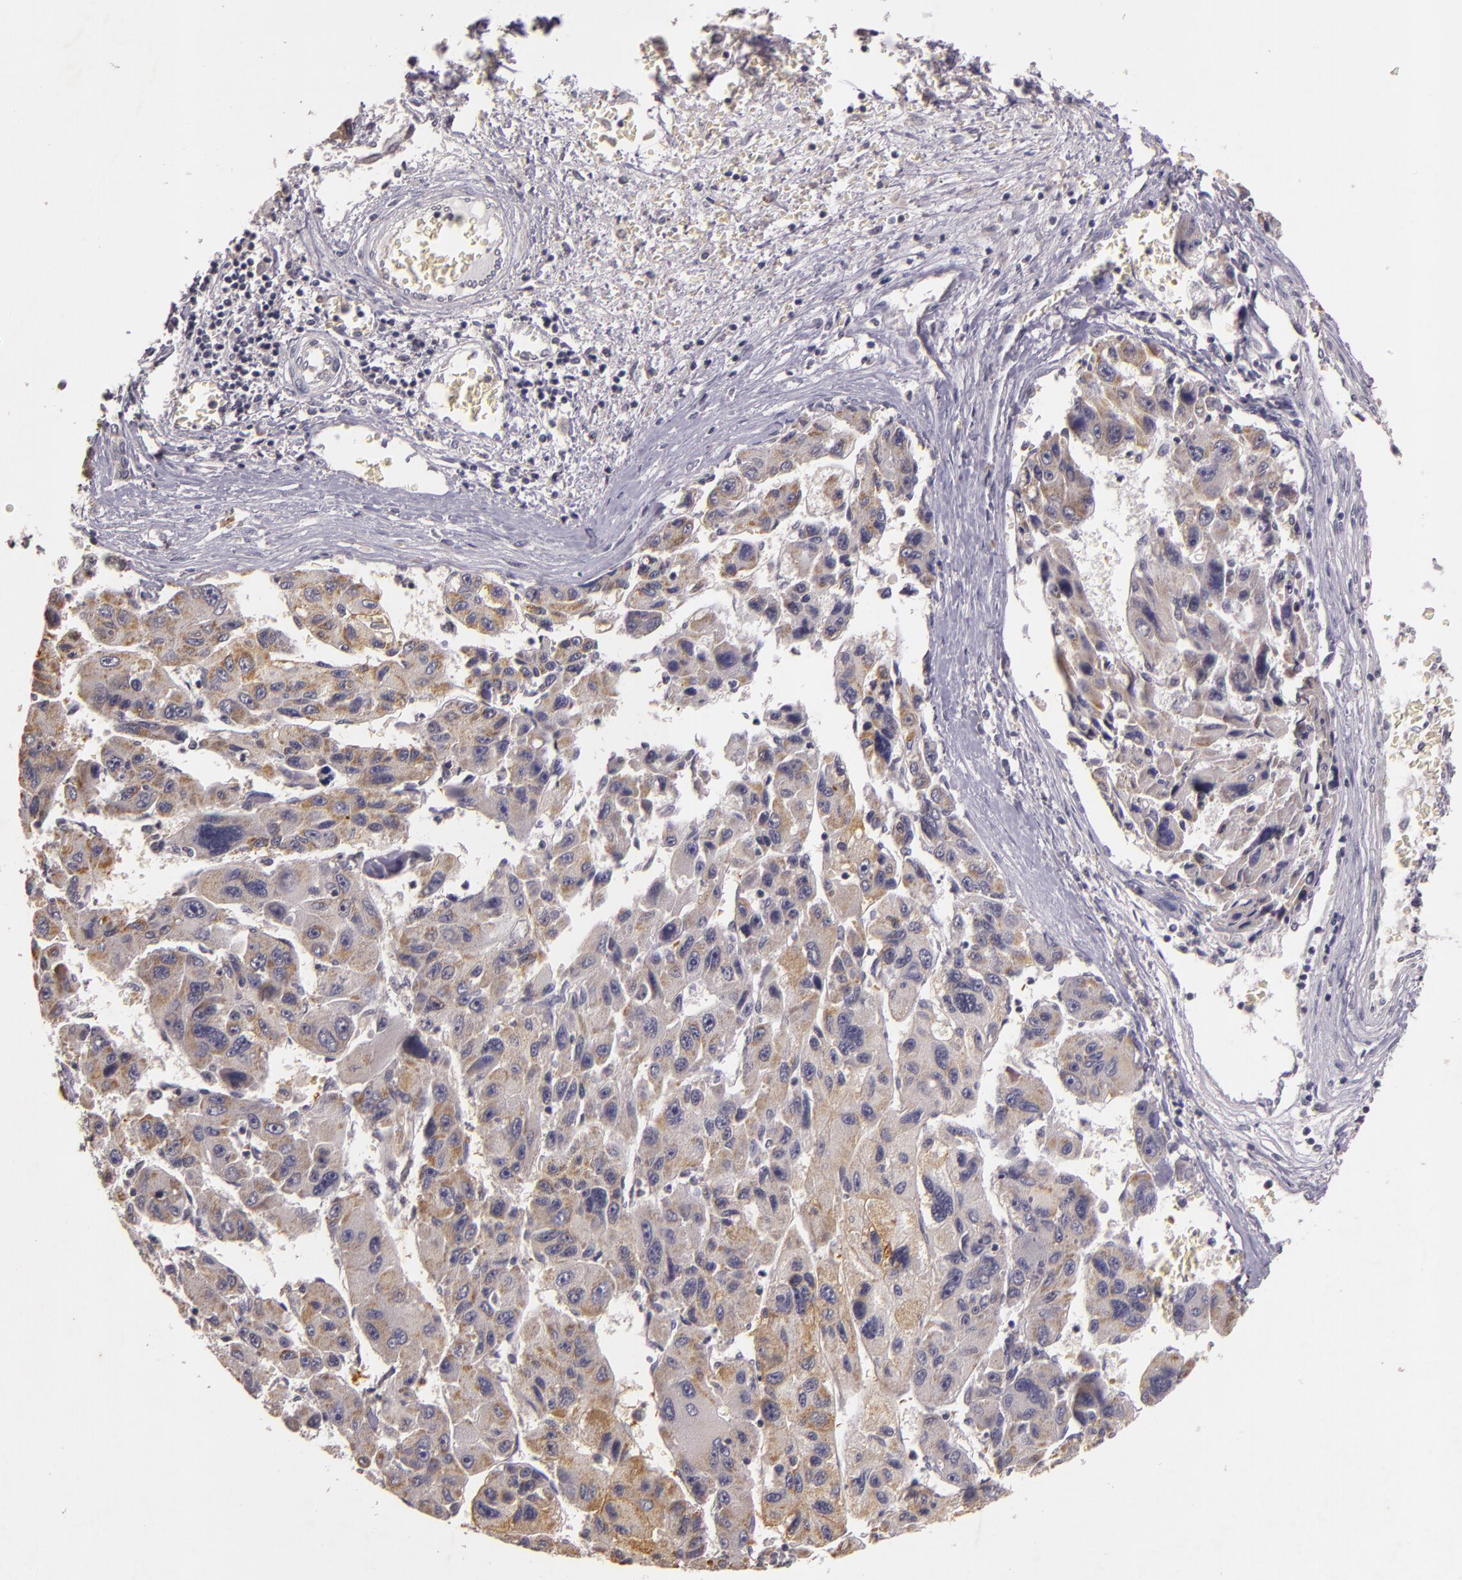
{"staining": {"intensity": "weak", "quantity": "<25%", "location": "cytoplasmic/membranous"}, "tissue": "liver cancer", "cell_type": "Tumor cells", "image_type": "cancer", "snomed": [{"axis": "morphology", "description": "Carcinoma, Hepatocellular, NOS"}, {"axis": "topography", "description": "Liver"}], "caption": "High power microscopy micrograph of an immunohistochemistry micrograph of liver hepatocellular carcinoma, revealing no significant expression in tumor cells. The staining is performed using DAB brown chromogen with nuclei counter-stained in using hematoxylin.", "gene": "TFF1", "patient": {"sex": "male", "age": 64}}